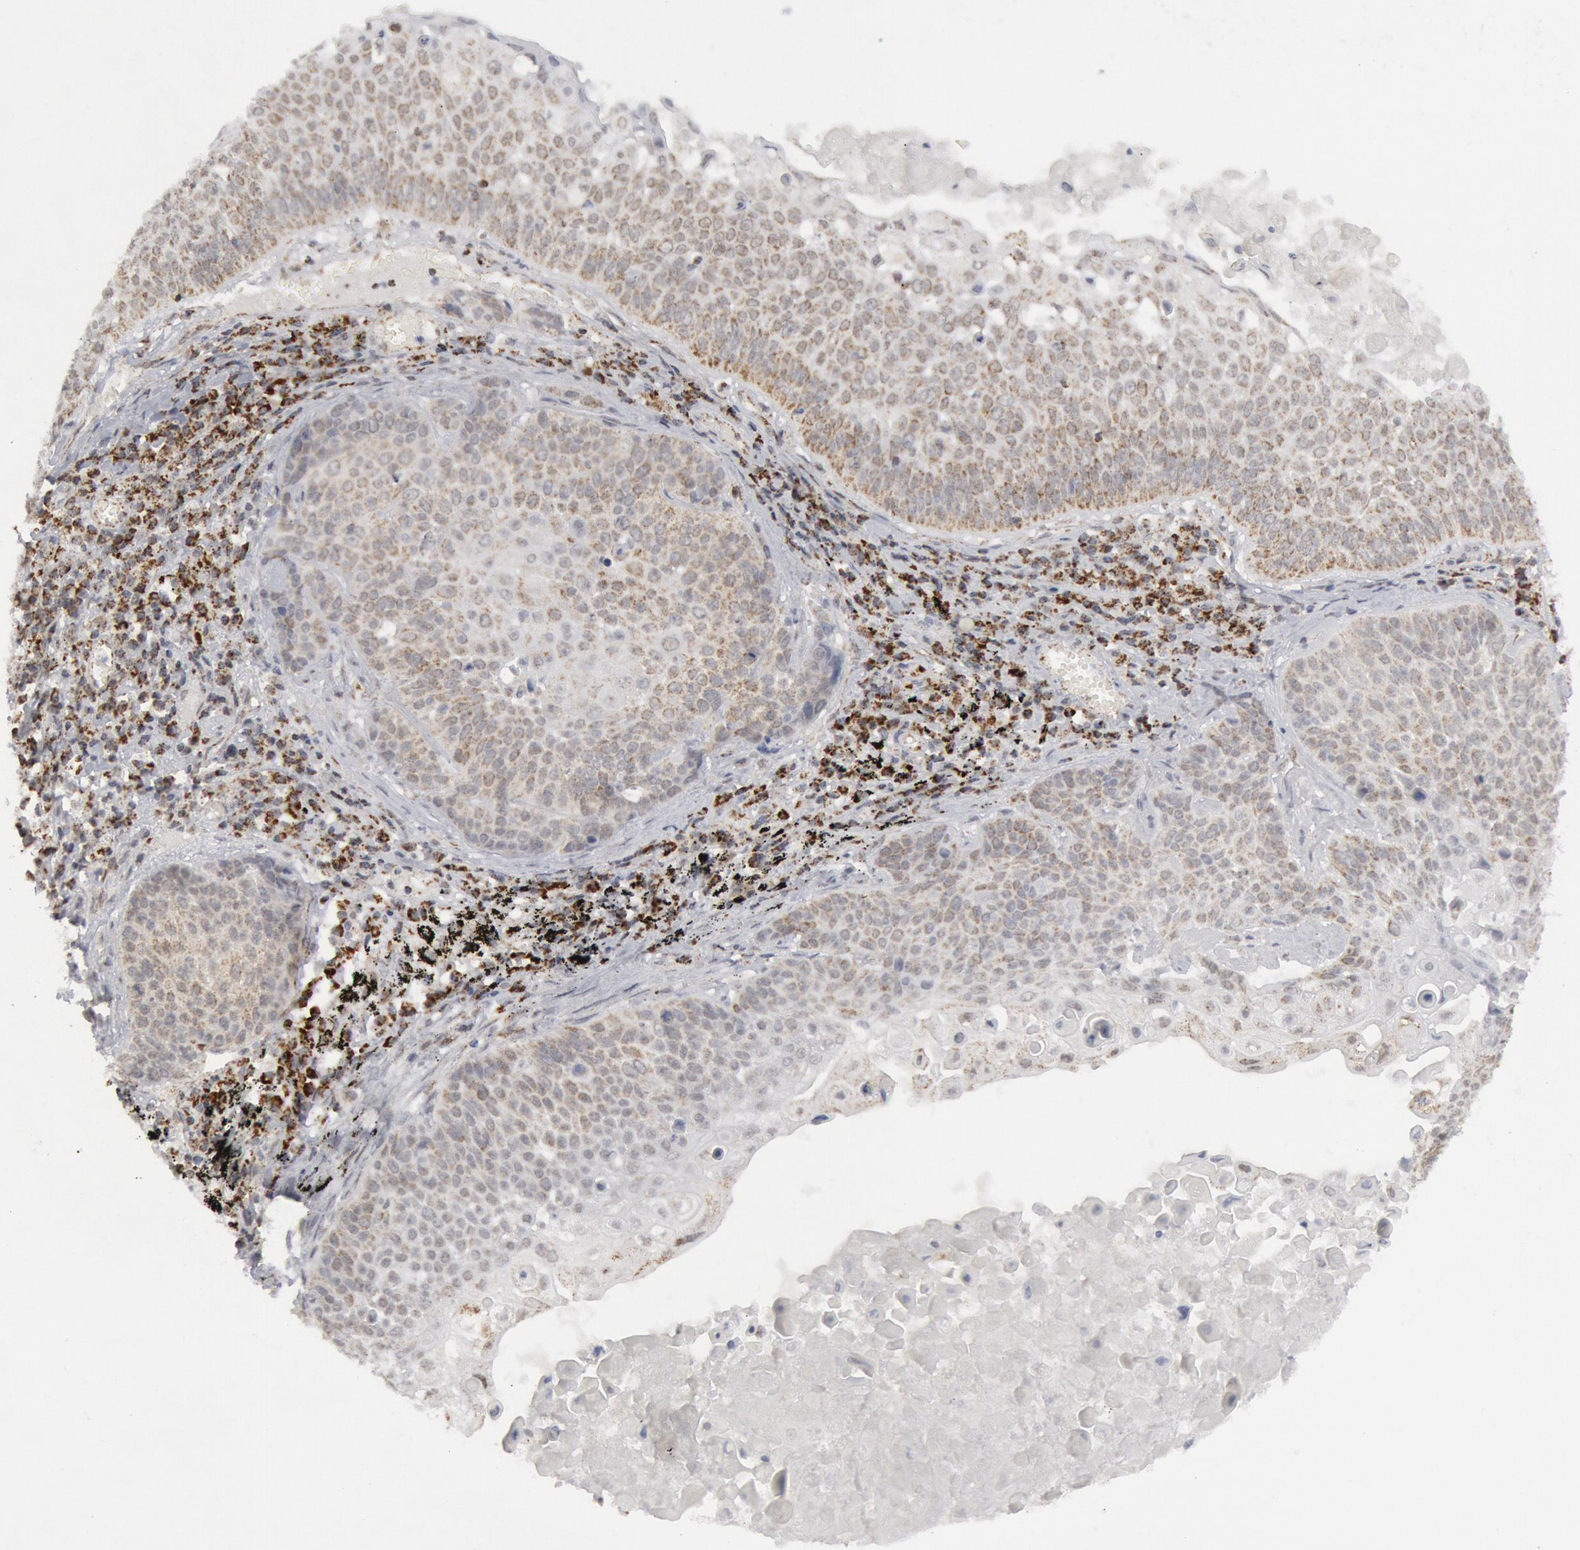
{"staining": {"intensity": "weak", "quantity": "25%-75%", "location": "cytoplasmic/membranous"}, "tissue": "lung cancer", "cell_type": "Tumor cells", "image_type": "cancer", "snomed": [{"axis": "morphology", "description": "Adenocarcinoma, NOS"}, {"axis": "topography", "description": "Lung"}], "caption": "Immunohistochemical staining of lung adenocarcinoma displays low levels of weak cytoplasmic/membranous protein positivity in approximately 25%-75% of tumor cells. Ihc stains the protein of interest in brown and the nuclei are stained blue.", "gene": "CASP9", "patient": {"sex": "male", "age": 60}}